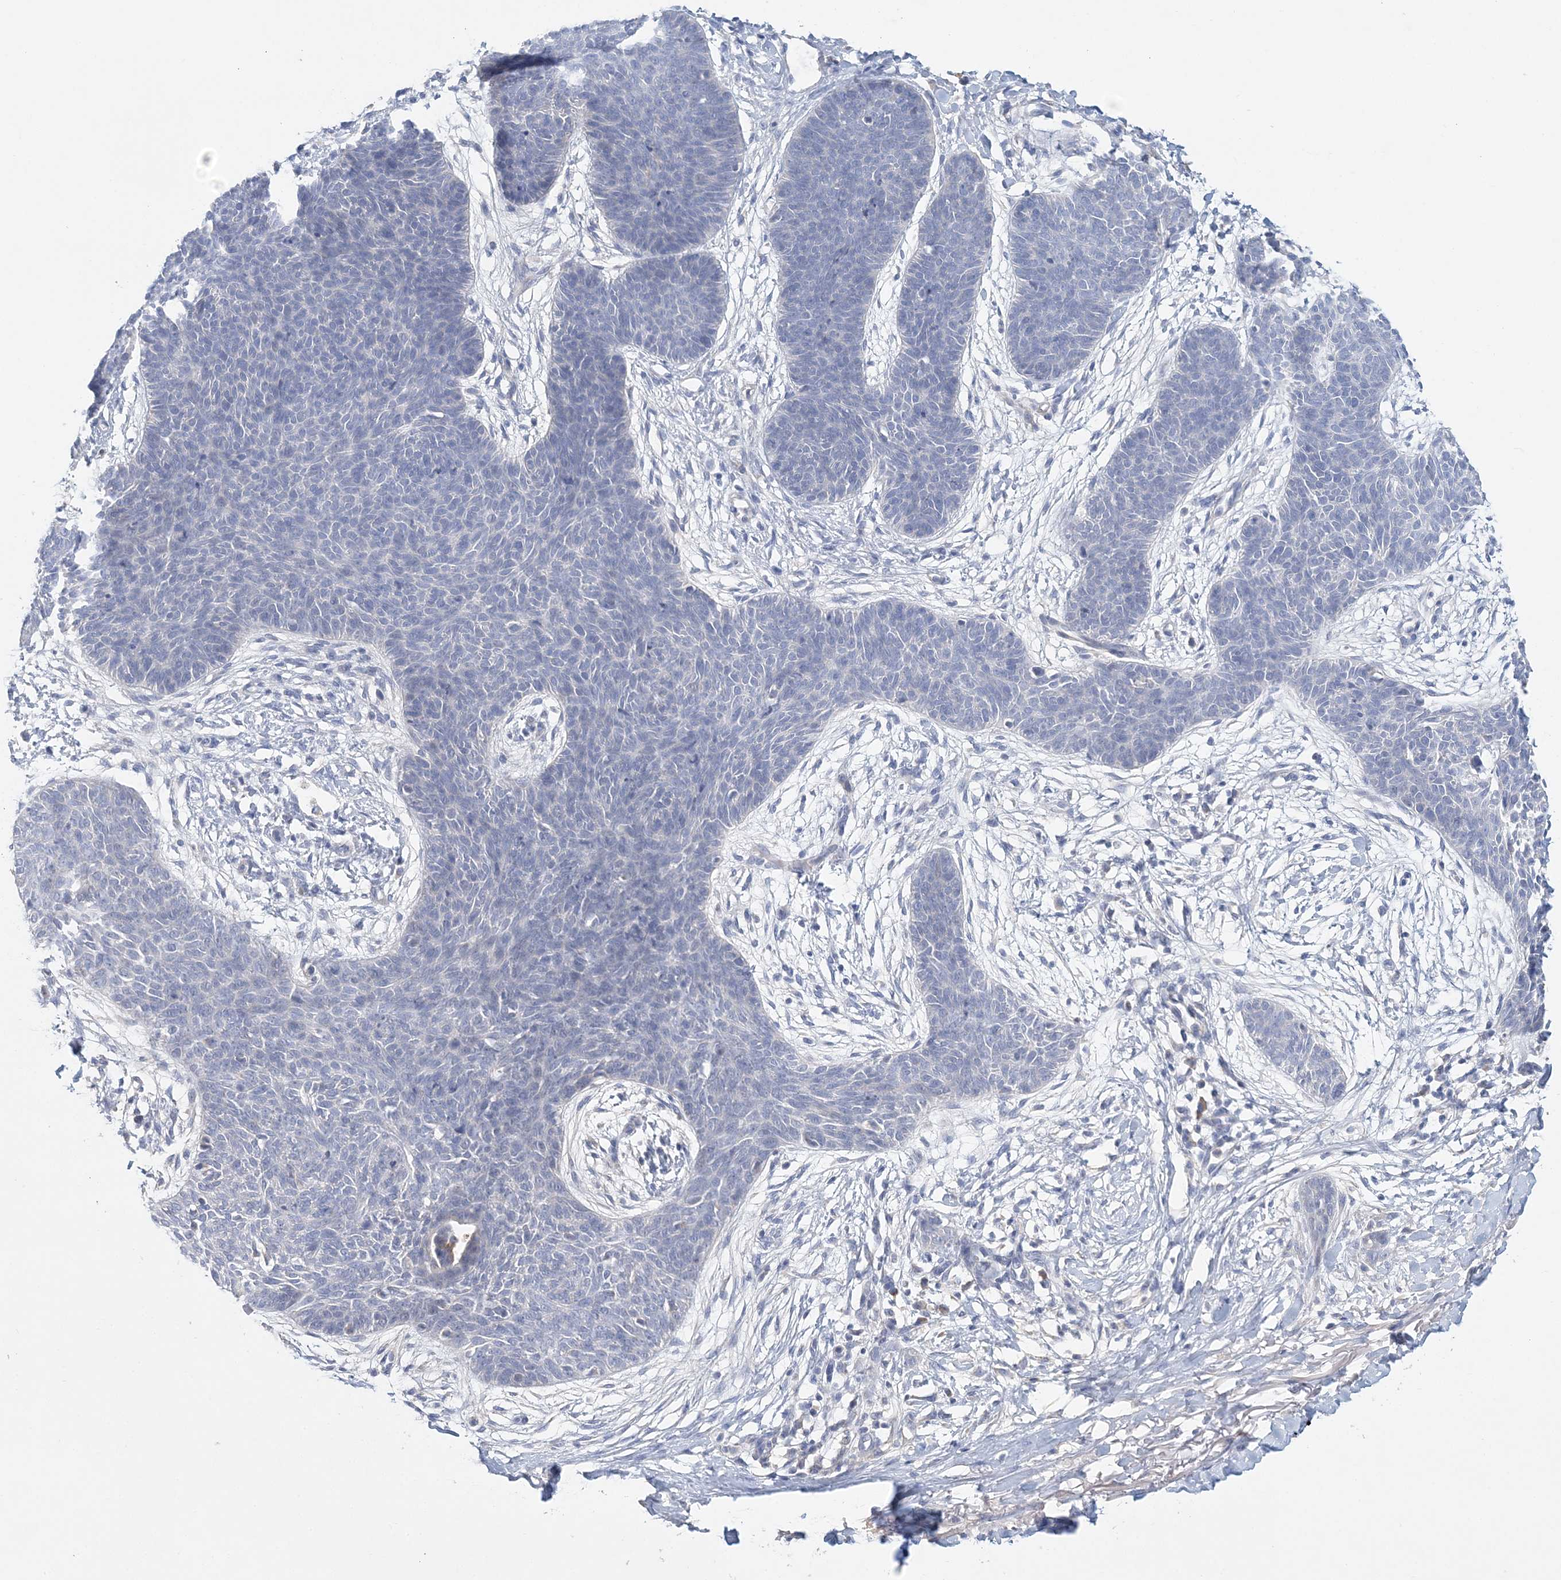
{"staining": {"intensity": "negative", "quantity": "none", "location": "none"}, "tissue": "skin cancer", "cell_type": "Tumor cells", "image_type": "cancer", "snomed": [{"axis": "morphology", "description": "Basal cell carcinoma"}, {"axis": "topography", "description": "Skin"}], "caption": "Immunohistochemistry image of neoplastic tissue: human skin basal cell carcinoma stained with DAB (3,3'-diaminobenzidine) reveals no significant protein positivity in tumor cells.", "gene": "LRRIQ4", "patient": {"sex": "male", "age": 85}}